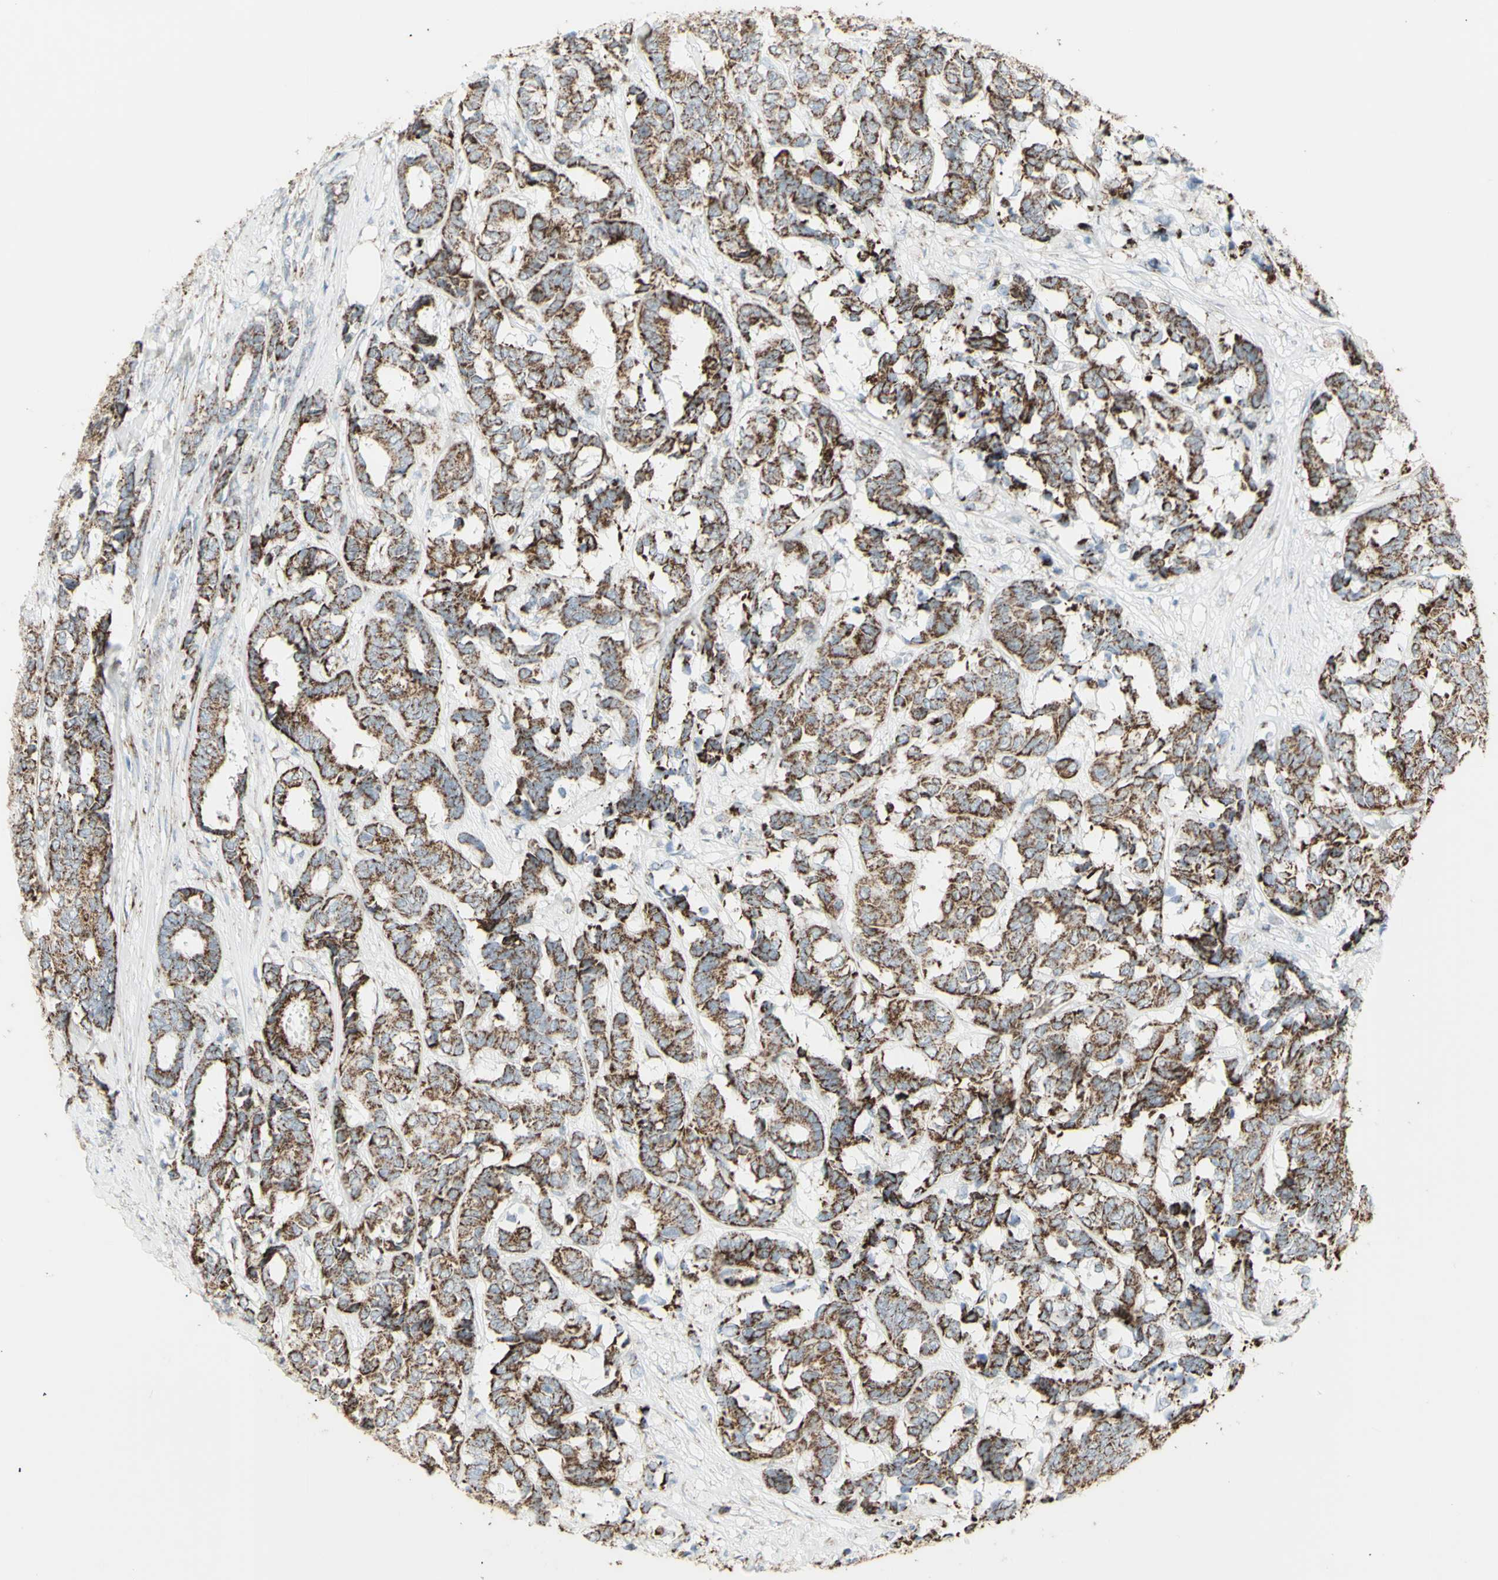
{"staining": {"intensity": "strong", "quantity": ">75%", "location": "cytoplasmic/membranous"}, "tissue": "breast cancer", "cell_type": "Tumor cells", "image_type": "cancer", "snomed": [{"axis": "morphology", "description": "Duct carcinoma"}, {"axis": "topography", "description": "Breast"}], "caption": "Immunohistochemical staining of infiltrating ductal carcinoma (breast) demonstrates high levels of strong cytoplasmic/membranous staining in approximately >75% of tumor cells.", "gene": "PLGRKT", "patient": {"sex": "female", "age": 87}}